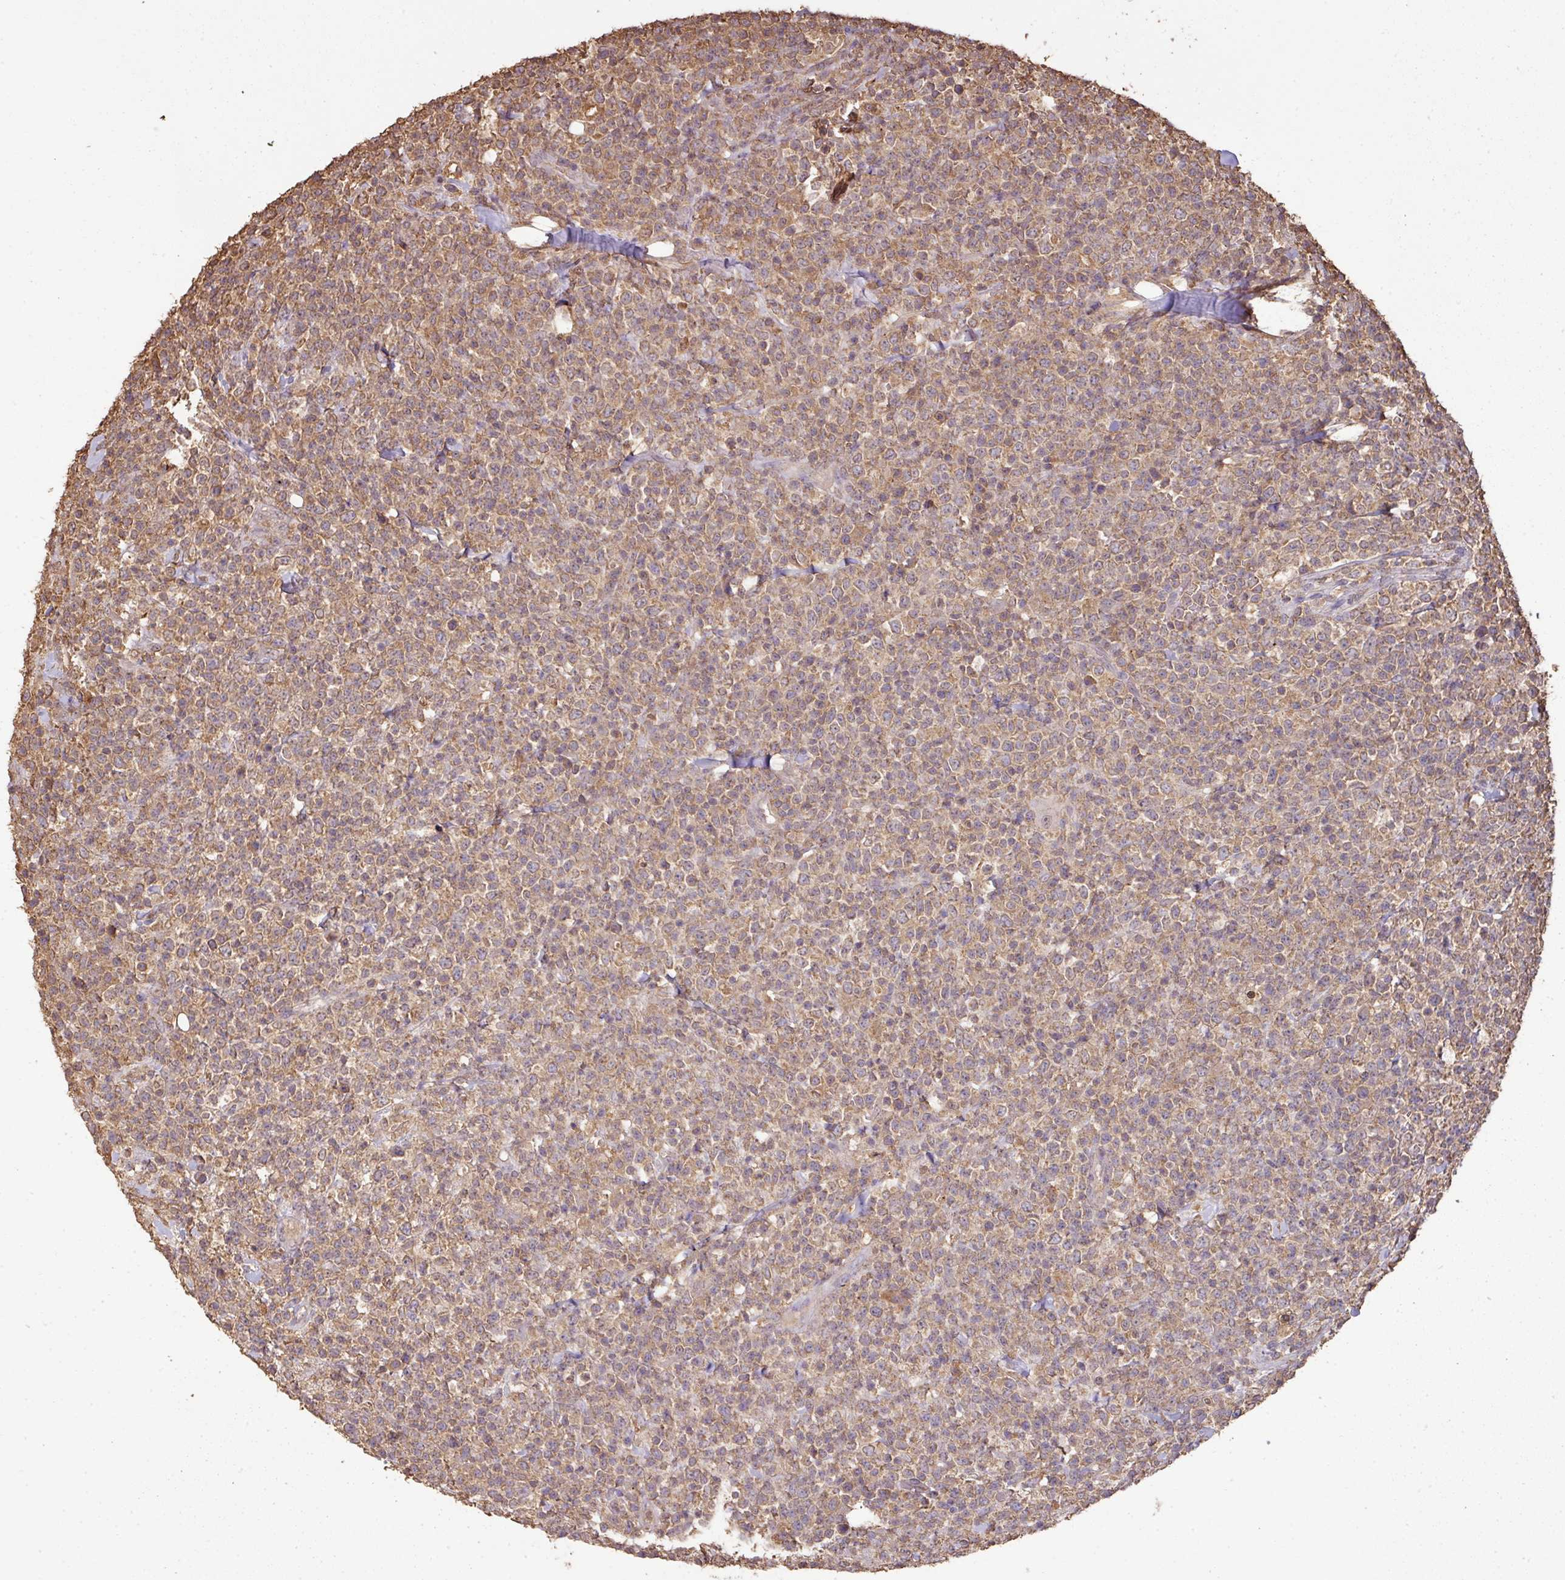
{"staining": {"intensity": "moderate", "quantity": "25%-75%", "location": "cytoplasmic/membranous"}, "tissue": "lymphoma", "cell_type": "Tumor cells", "image_type": "cancer", "snomed": [{"axis": "morphology", "description": "Malignant lymphoma, non-Hodgkin's type, High grade"}, {"axis": "topography", "description": "Colon"}], "caption": "Moderate cytoplasmic/membranous staining is present in about 25%-75% of tumor cells in lymphoma. The staining is performed using DAB brown chromogen to label protein expression. The nuclei are counter-stained blue using hematoxylin.", "gene": "ATAT1", "patient": {"sex": "female", "age": 53}}